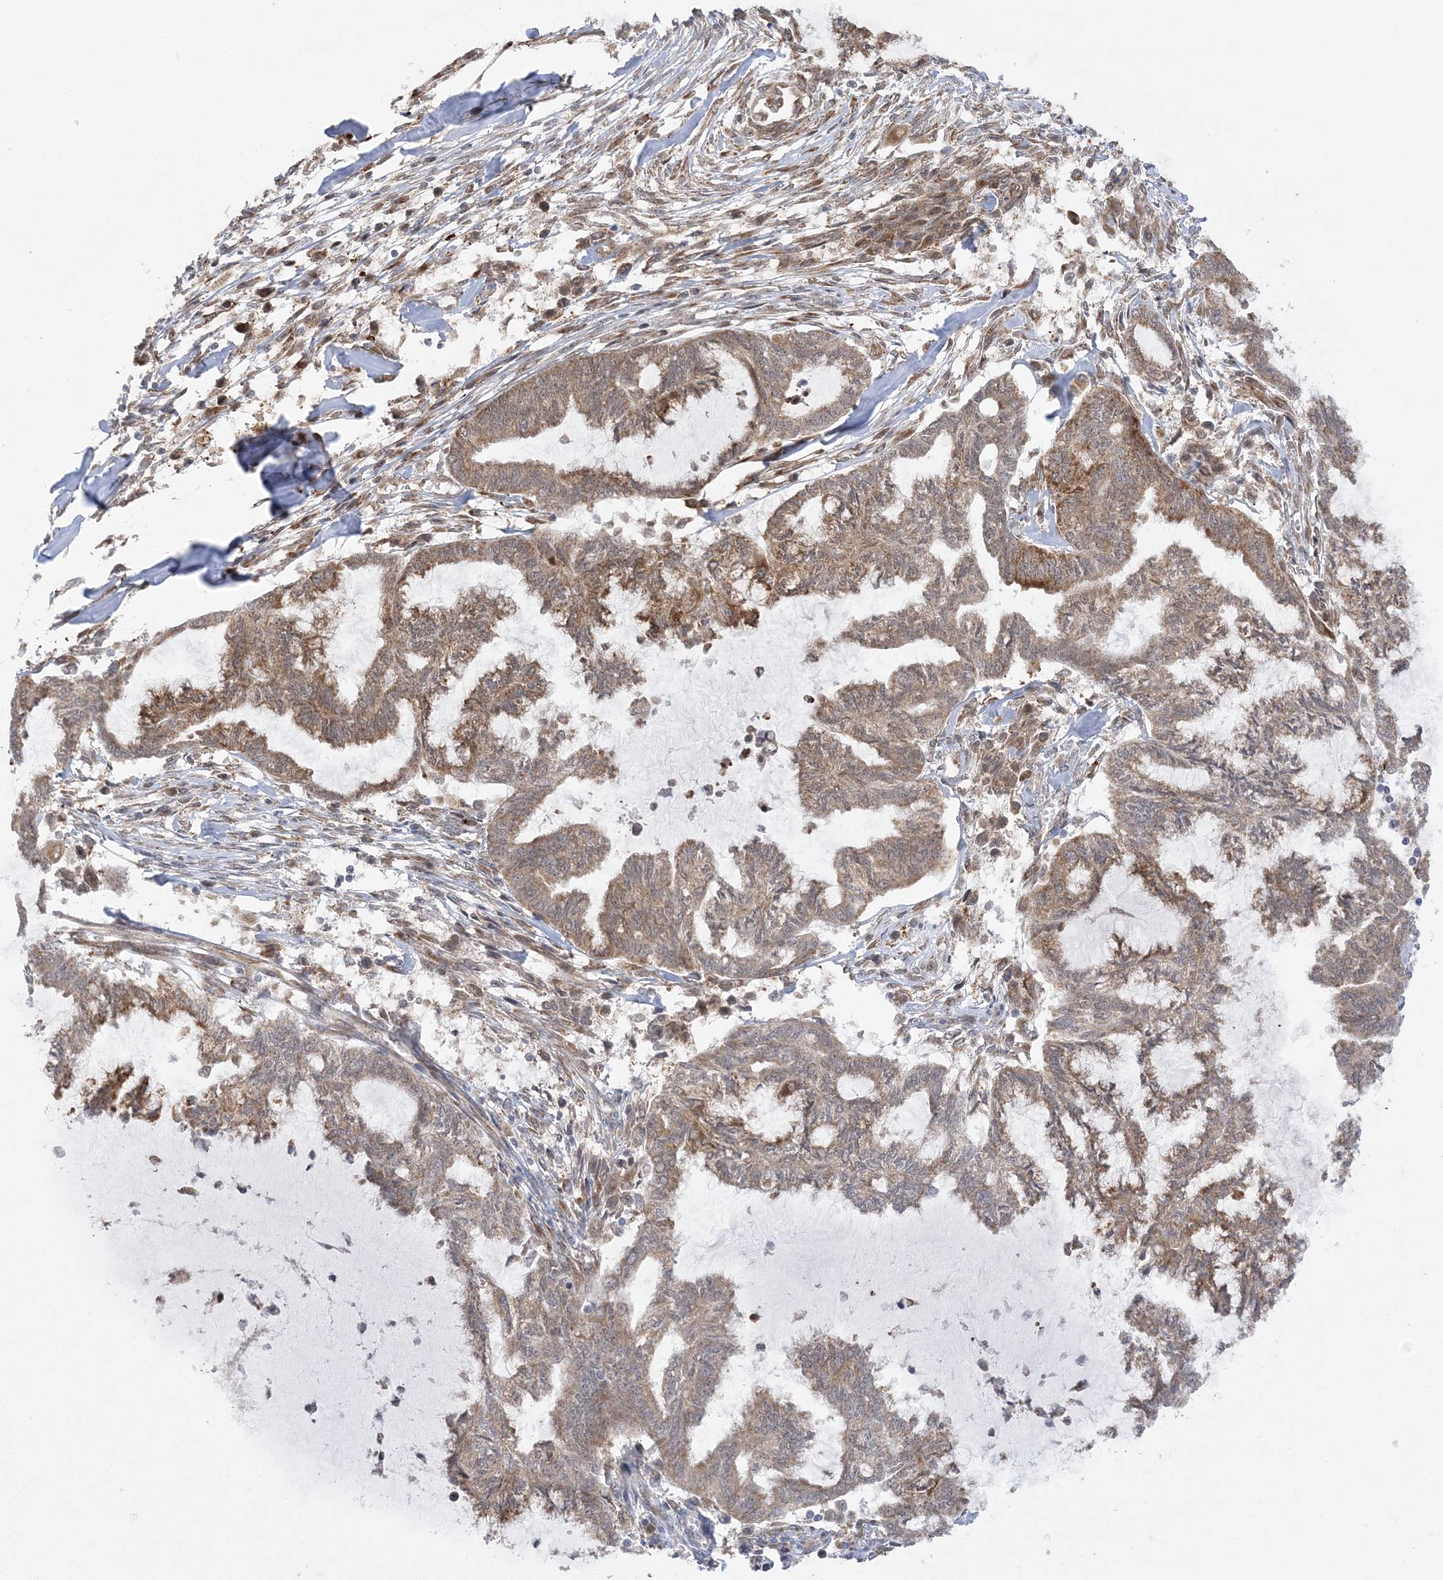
{"staining": {"intensity": "moderate", "quantity": ">75%", "location": "cytoplasmic/membranous"}, "tissue": "endometrial cancer", "cell_type": "Tumor cells", "image_type": "cancer", "snomed": [{"axis": "morphology", "description": "Adenocarcinoma, NOS"}, {"axis": "topography", "description": "Endometrium"}], "caption": "Immunohistochemical staining of human endometrial cancer (adenocarcinoma) demonstrates medium levels of moderate cytoplasmic/membranous protein expression in approximately >75% of tumor cells. The staining was performed using DAB (3,3'-diaminobenzidine), with brown indicating positive protein expression. Nuclei are stained blue with hematoxylin.", "gene": "MRPL47", "patient": {"sex": "female", "age": 86}}